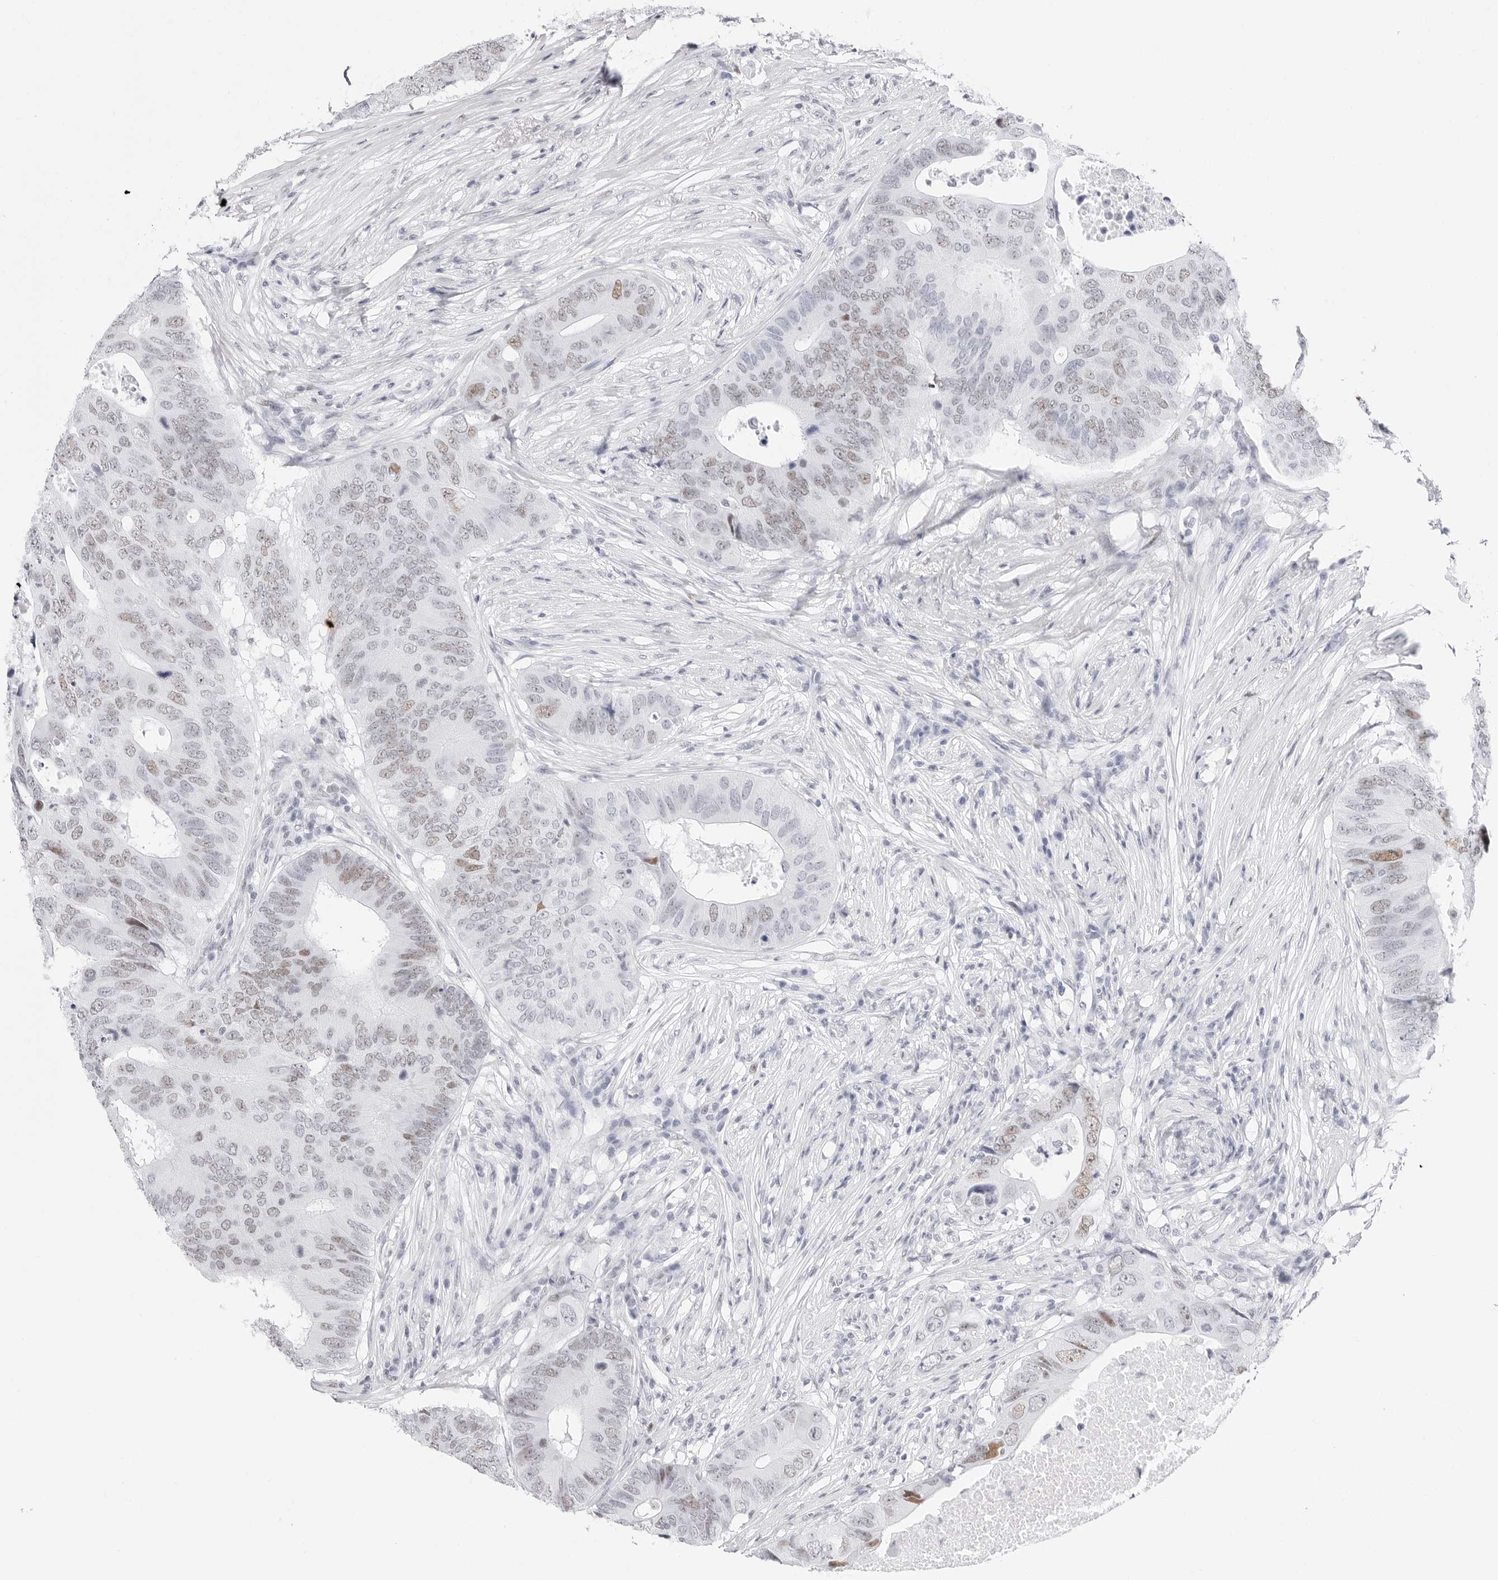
{"staining": {"intensity": "weak", "quantity": "25%-75%", "location": "nuclear"}, "tissue": "colorectal cancer", "cell_type": "Tumor cells", "image_type": "cancer", "snomed": [{"axis": "morphology", "description": "Adenocarcinoma, NOS"}, {"axis": "topography", "description": "Colon"}], "caption": "About 25%-75% of tumor cells in human colorectal adenocarcinoma demonstrate weak nuclear protein positivity as visualized by brown immunohistochemical staining.", "gene": "NASP", "patient": {"sex": "male", "age": 71}}